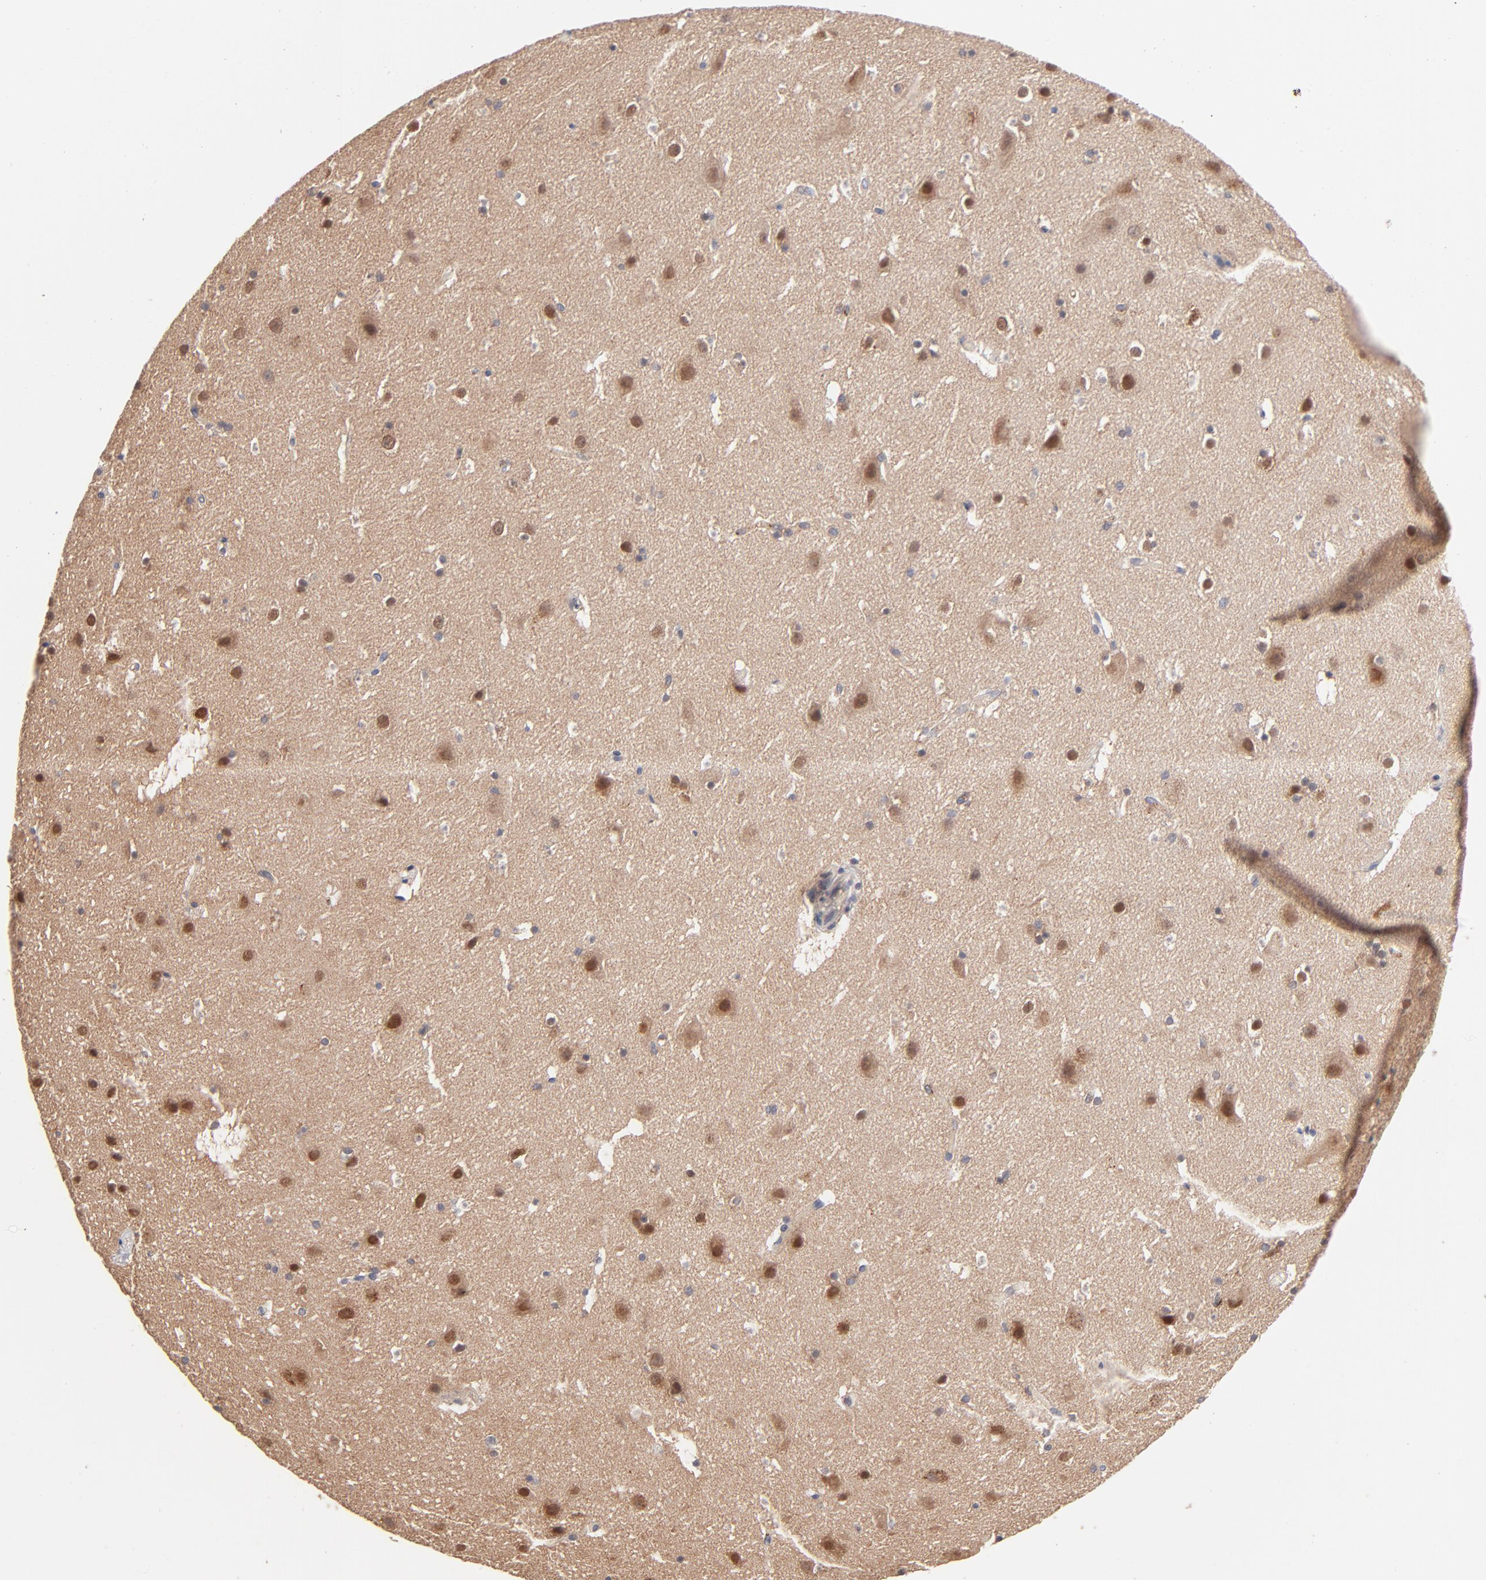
{"staining": {"intensity": "weak", "quantity": "25%-75%", "location": "cytoplasmic/membranous"}, "tissue": "cerebral cortex", "cell_type": "Endothelial cells", "image_type": "normal", "snomed": [{"axis": "morphology", "description": "Normal tissue, NOS"}, {"axis": "topography", "description": "Cerebral cortex"}], "caption": "Cerebral cortex stained with immunohistochemistry exhibits weak cytoplasmic/membranous expression in approximately 25%-75% of endothelial cells.", "gene": "IVNS1ABP", "patient": {"sex": "male", "age": 45}}